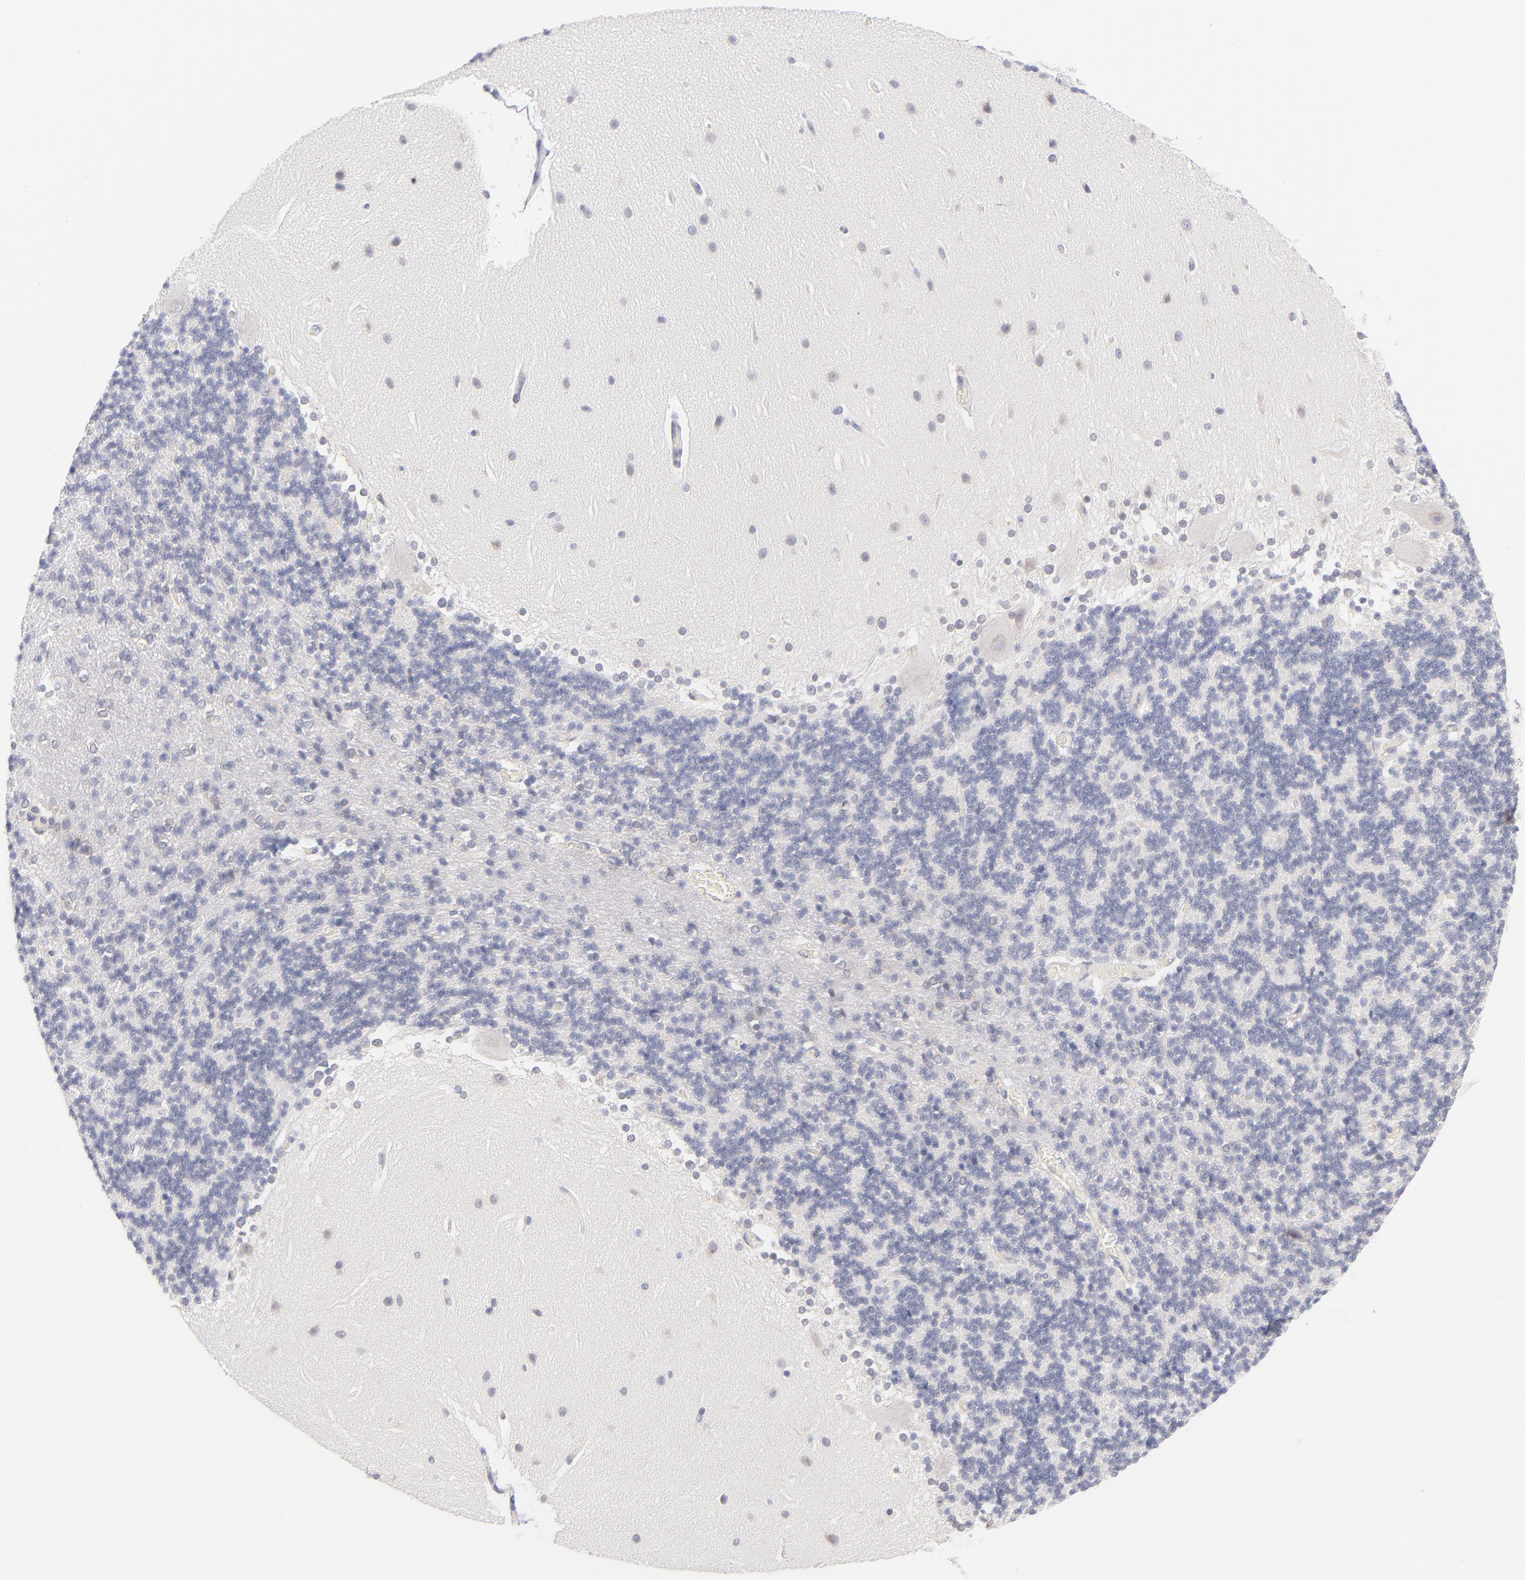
{"staining": {"intensity": "negative", "quantity": "none", "location": "none"}, "tissue": "cerebellum", "cell_type": "Cells in granular layer", "image_type": "normal", "snomed": [{"axis": "morphology", "description": "Normal tissue, NOS"}, {"axis": "topography", "description": "Cerebellum"}], "caption": "The image exhibits no staining of cells in granular layer in normal cerebellum.", "gene": "CASP6", "patient": {"sex": "female", "age": 54}}